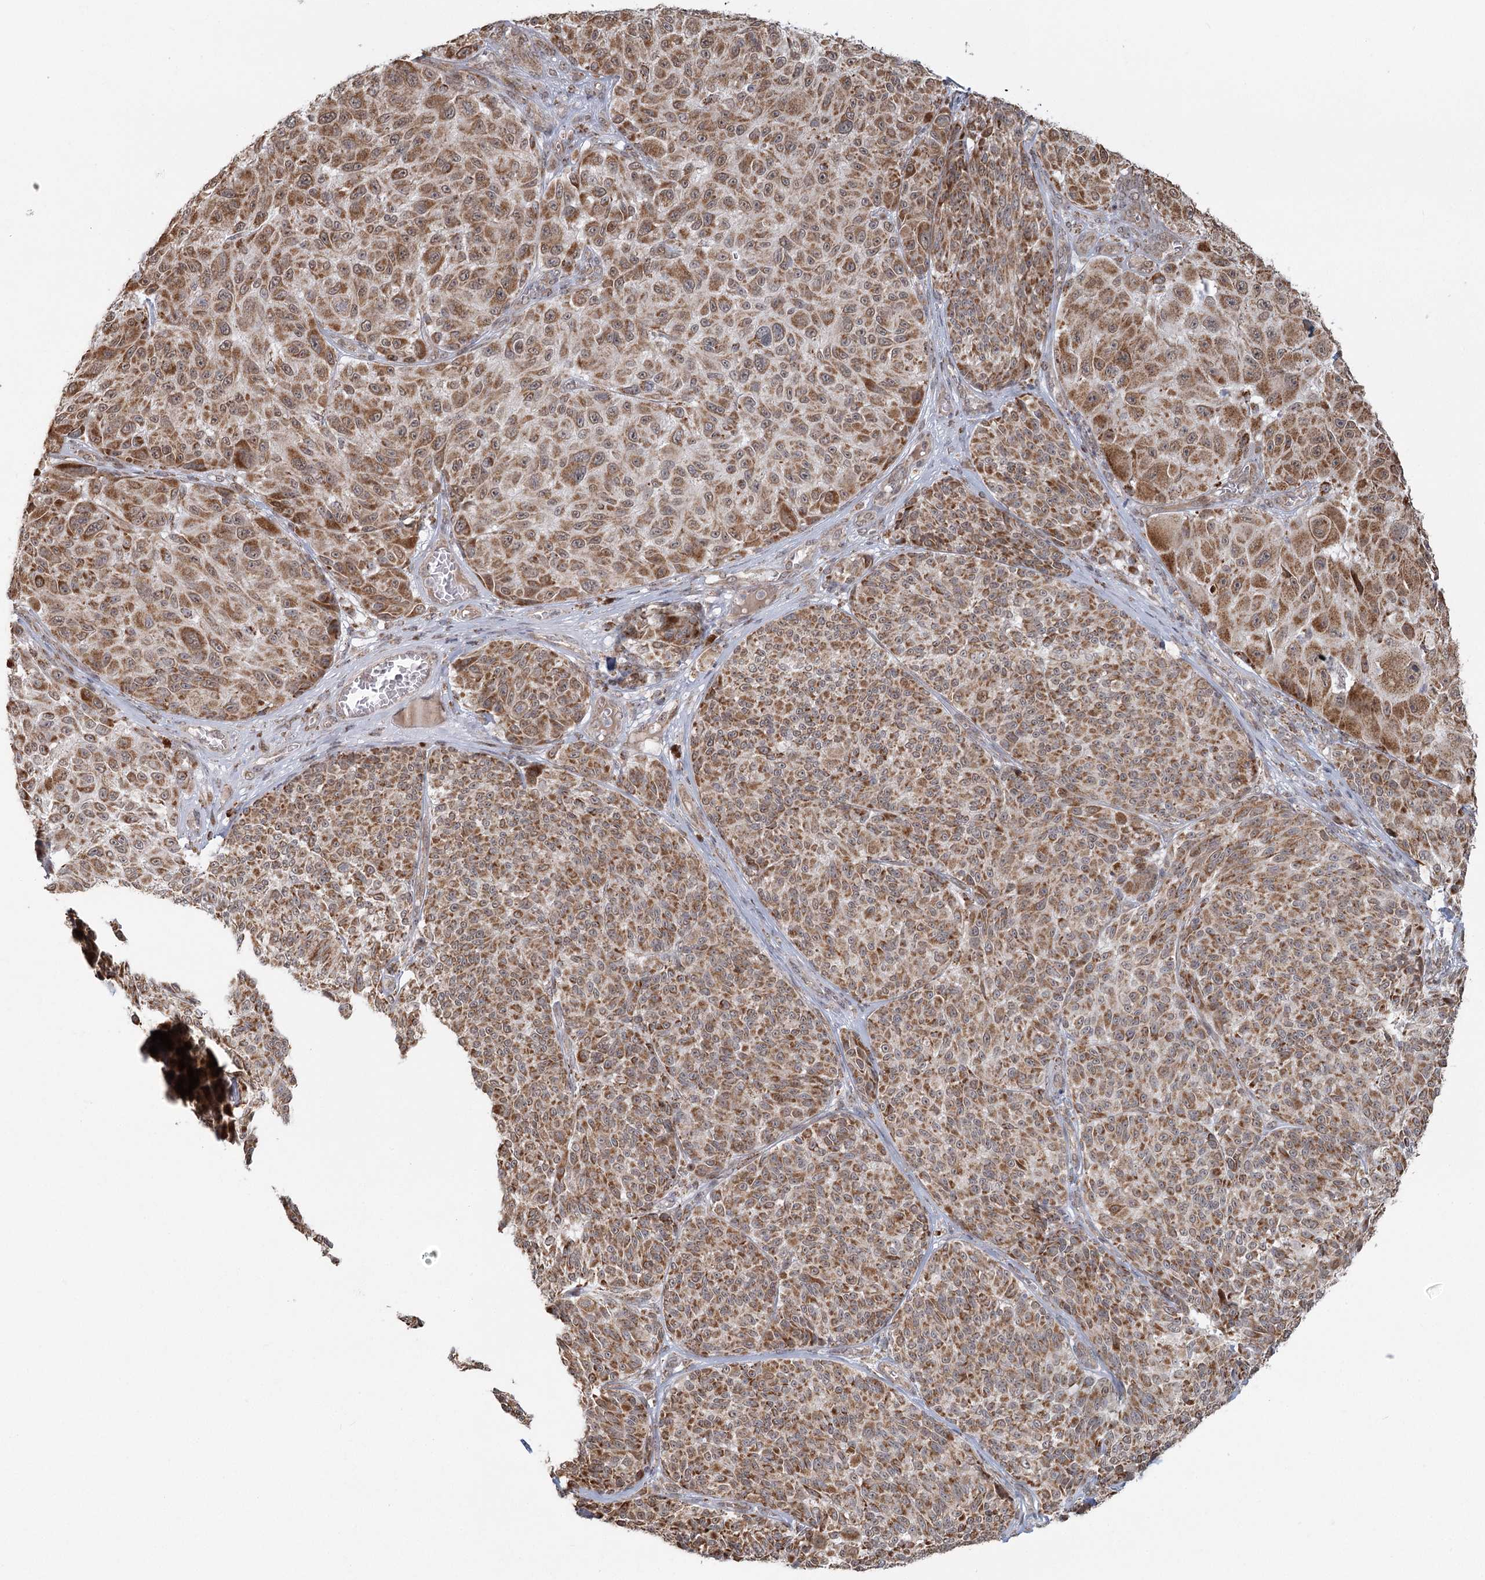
{"staining": {"intensity": "moderate", "quantity": ">75%", "location": "cytoplasmic/membranous"}, "tissue": "melanoma", "cell_type": "Tumor cells", "image_type": "cancer", "snomed": [{"axis": "morphology", "description": "Malignant melanoma, NOS"}, {"axis": "topography", "description": "Skin"}], "caption": "Moderate cytoplasmic/membranous expression is present in about >75% of tumor cells in melanoma.", "gene": "LACTB", "patient": {"sex": "male", "age": 83}}